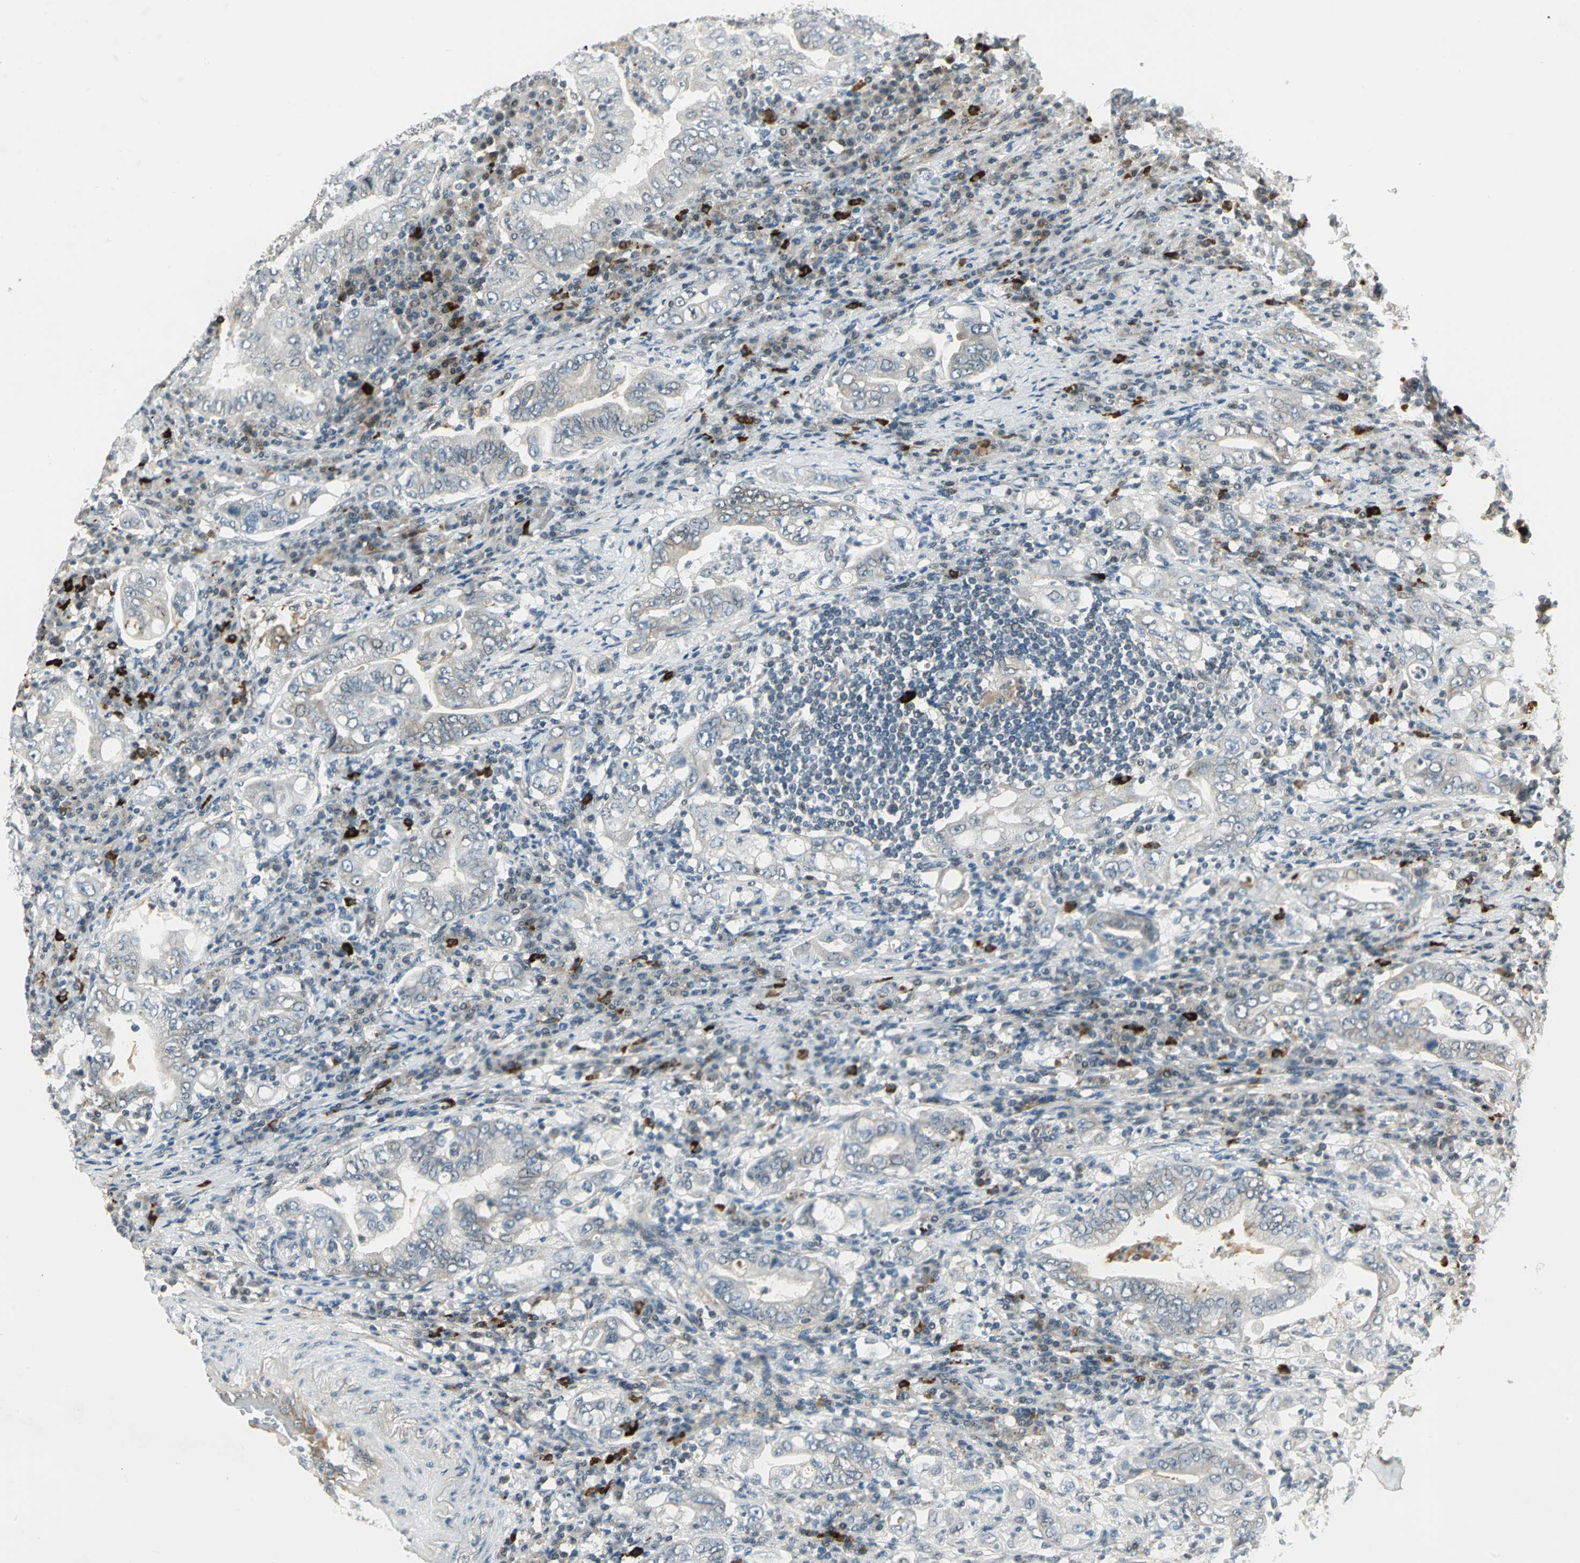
{"staining": {"intensity": "negative", "quantity": "none", "location": "none"}, "tissue": "stomach cancer", "cell_type": "Tumor cells", "image_type": "cancer", "snomed": [{"axis": "morphology", "description": "Normal tissue, NOS"}, {"axis": "morphology", "description": "Adenocarcinoma, NOS"}, {"axis": "topography", "description": "Esophagus"}, {"axis": "topography", "description": "Stomach, upper"}, {"axis": "topography", "description": "Peripheral nerve tissue"}], "caption": "IHC image of human adenocarcinoma (stomach) stained for a protein (brown), which reveals no expression in tumor cells.", "gene": "RAD17", "patient": {"sex": "male", "age": 62}}